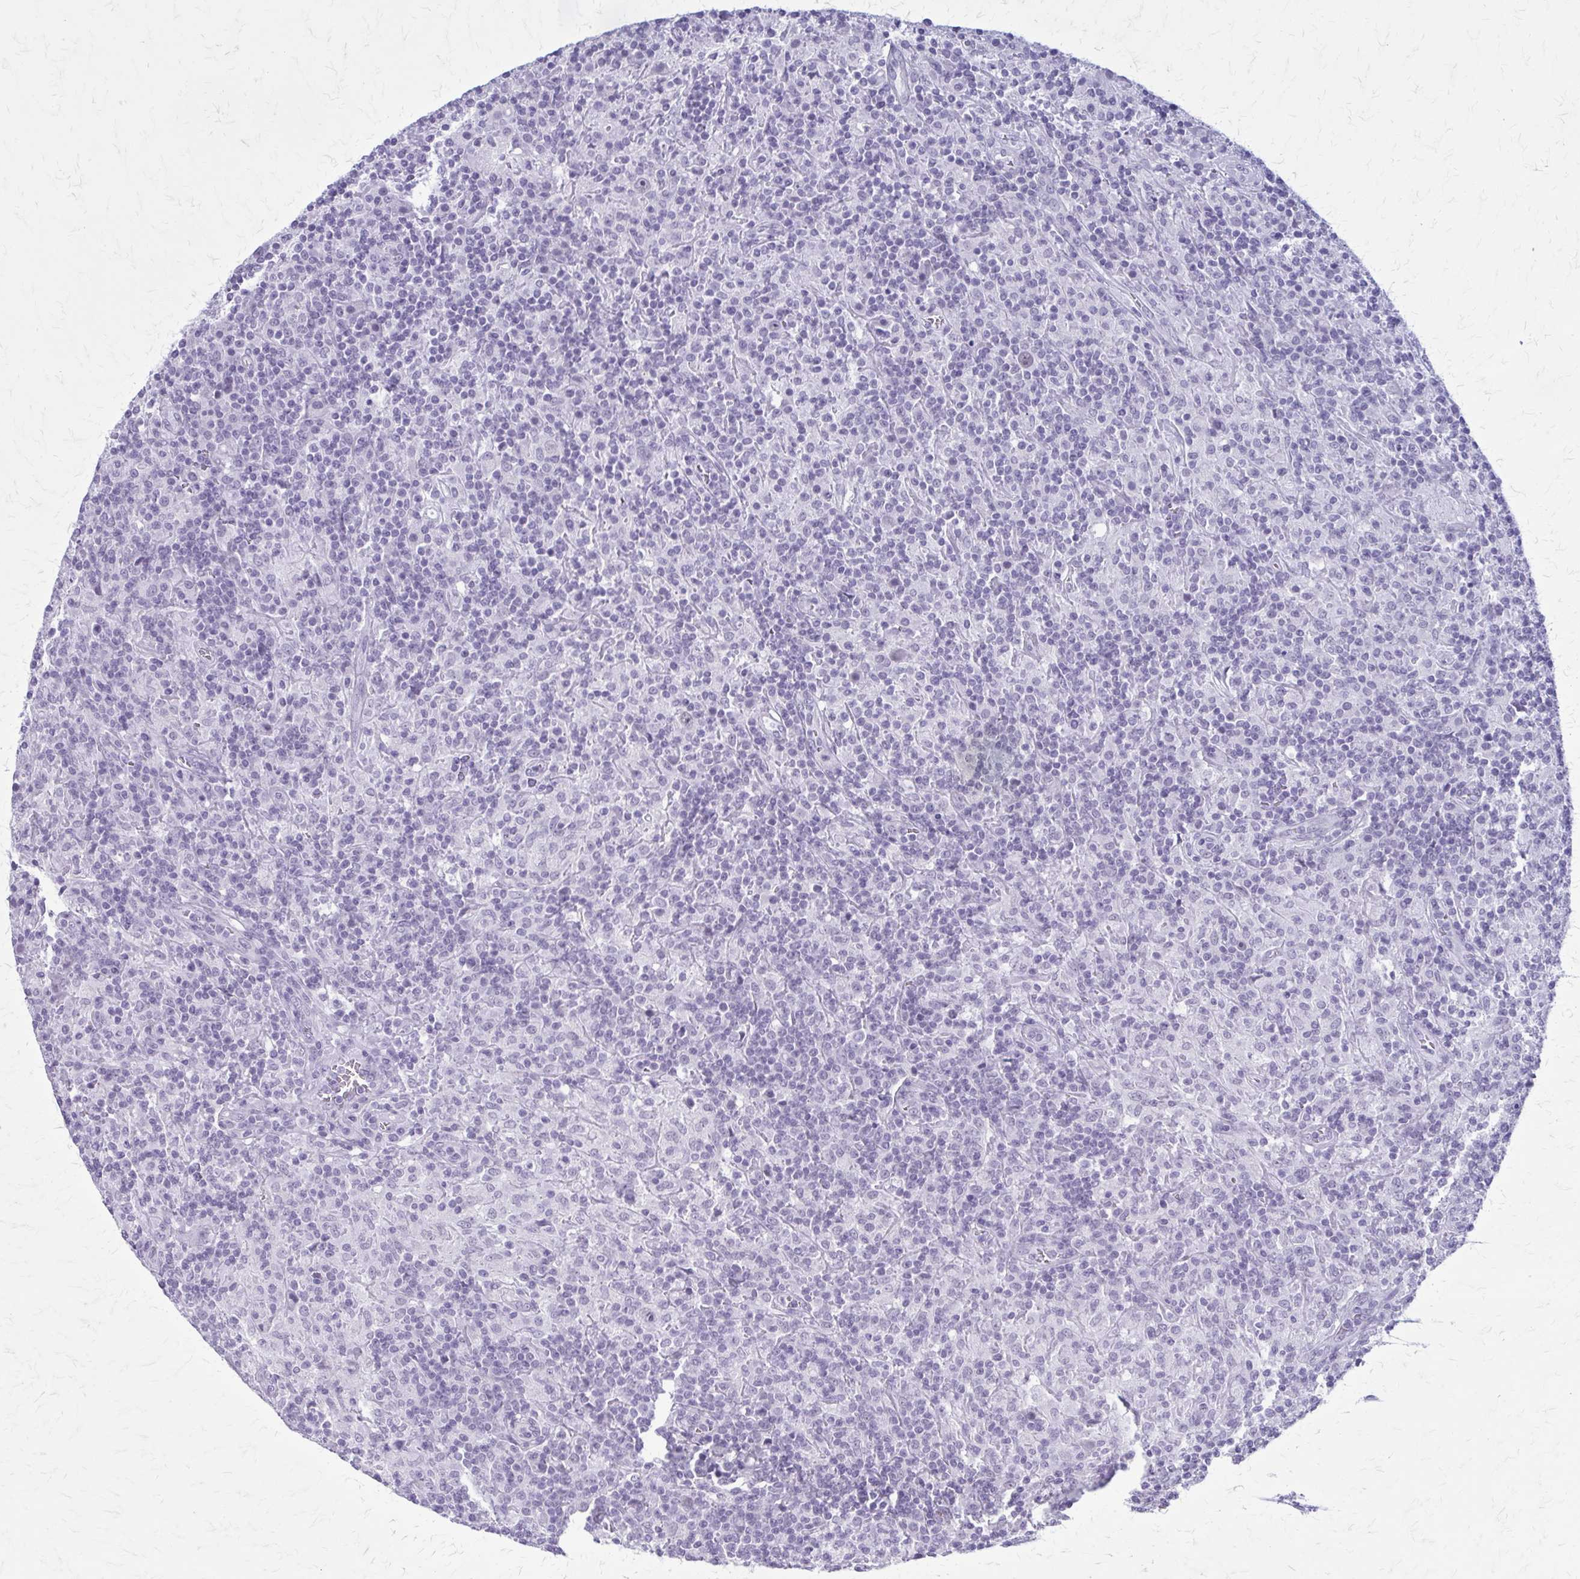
{"staining": {"intensity": "negative", "quantity": "none", "location": "none"}, "tissue": "lymphoma", "cell_type": "Tumor cells", "image_type": "cancer", "snomed": [{"axis": "morphology", "description": "Hodgkin's disease, NOS"}, {"axis": "topography", "description": "Lymph node"}], "caption": "Protein analysis of lymphoma displays no significant expression in tumor cells.", "gene": "GAD1", "patient": {"sex": "male", "age": 70}}